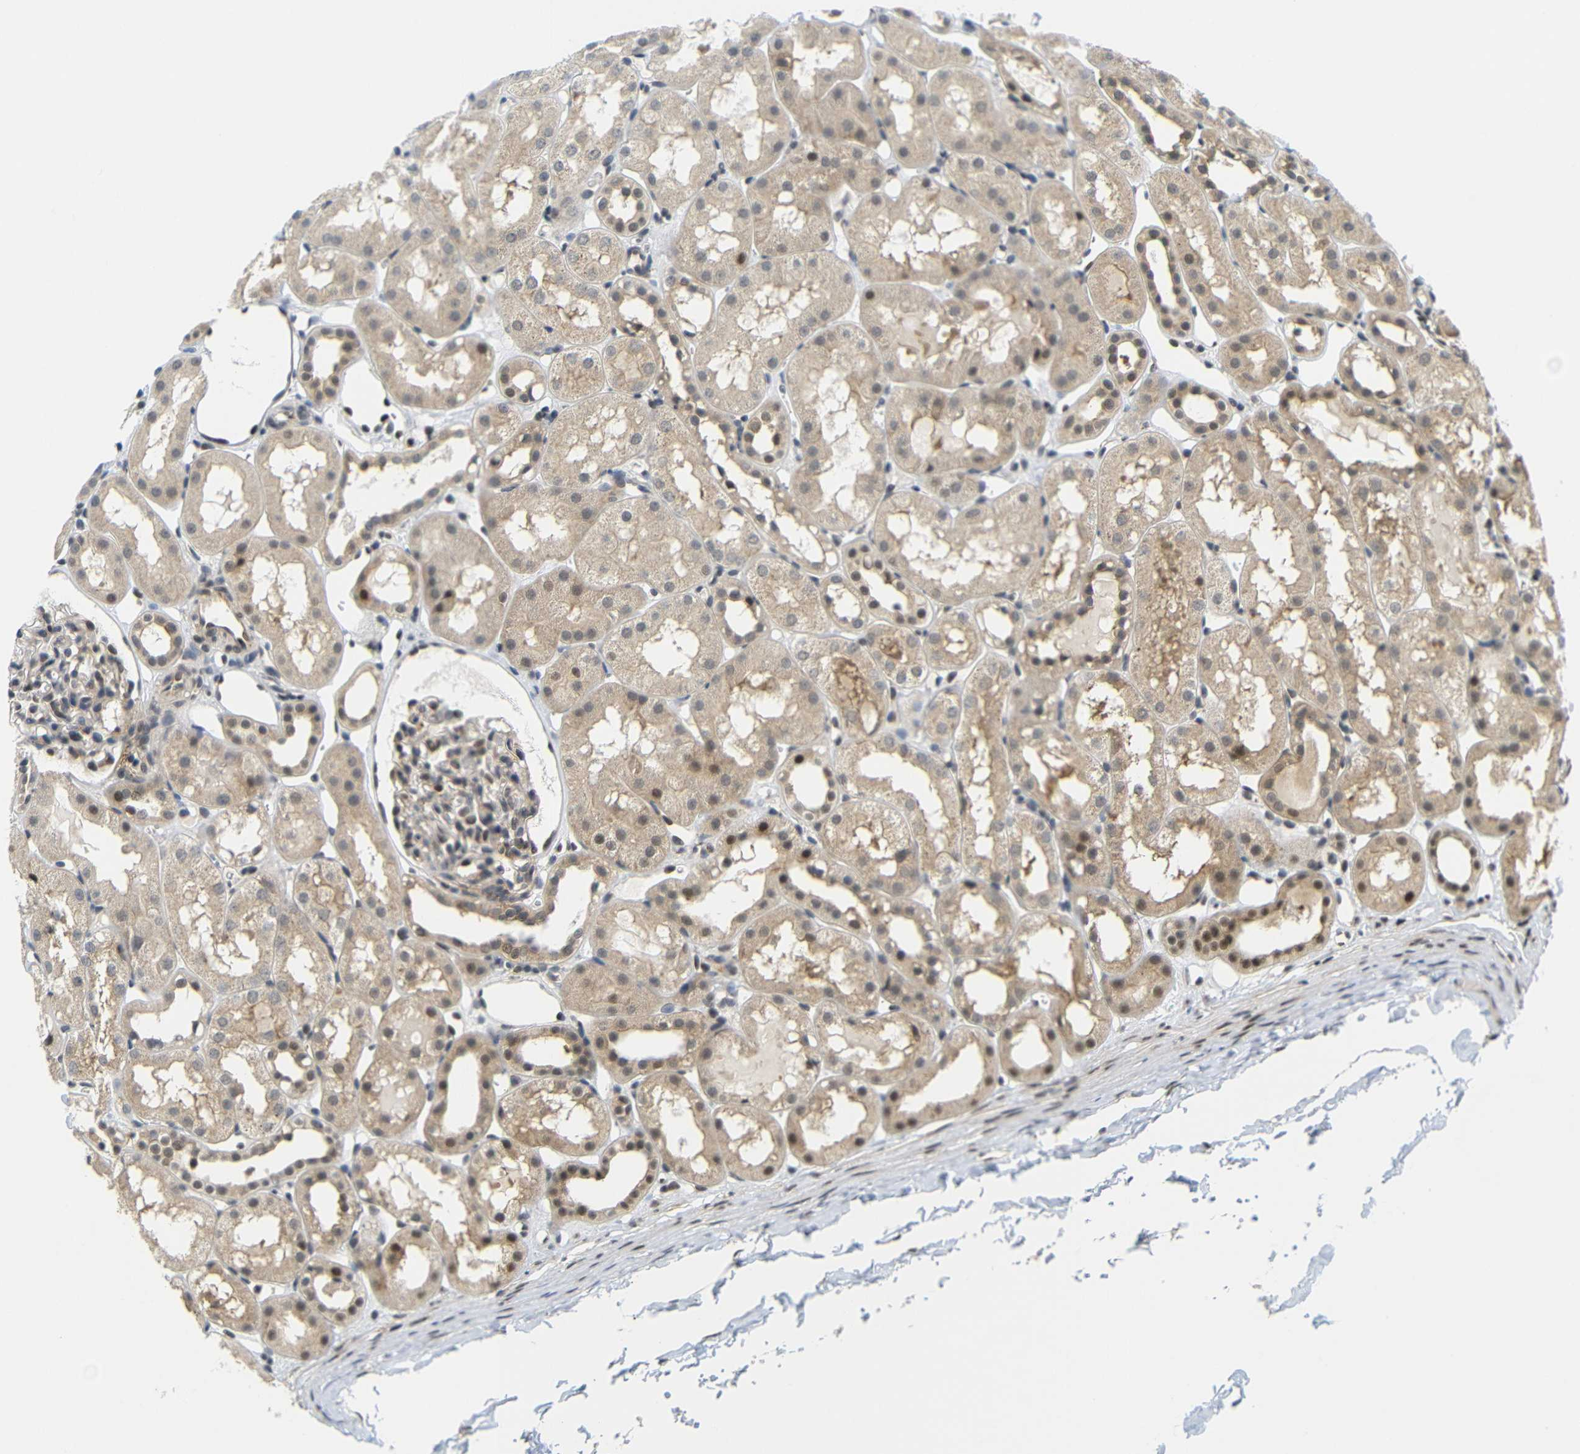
{"staining": {"intensity": "weak", "quantity": ">75%", "location": "cytoplasmic/membranous"}, "tissue": "kidney", "cell_type": "Cells in glomeruli", "image_type": "normal", "snomed": [{"axis": "morphology", "description": "Normal tissue, NOS"}, {"axis": "topography", "description": "Kidney"}, {"axis": "topography", "description": "Urinary bladder"}], "caption": "Normal kidney displays weak cytoplasmic/membranous positivity in approximately >75% of cells in glomeruli, visualized by immunohistochemistry. Nuclei are stained in blue.", "gene": "GJA5", "patient": {"sex": "male", "age": 16}}